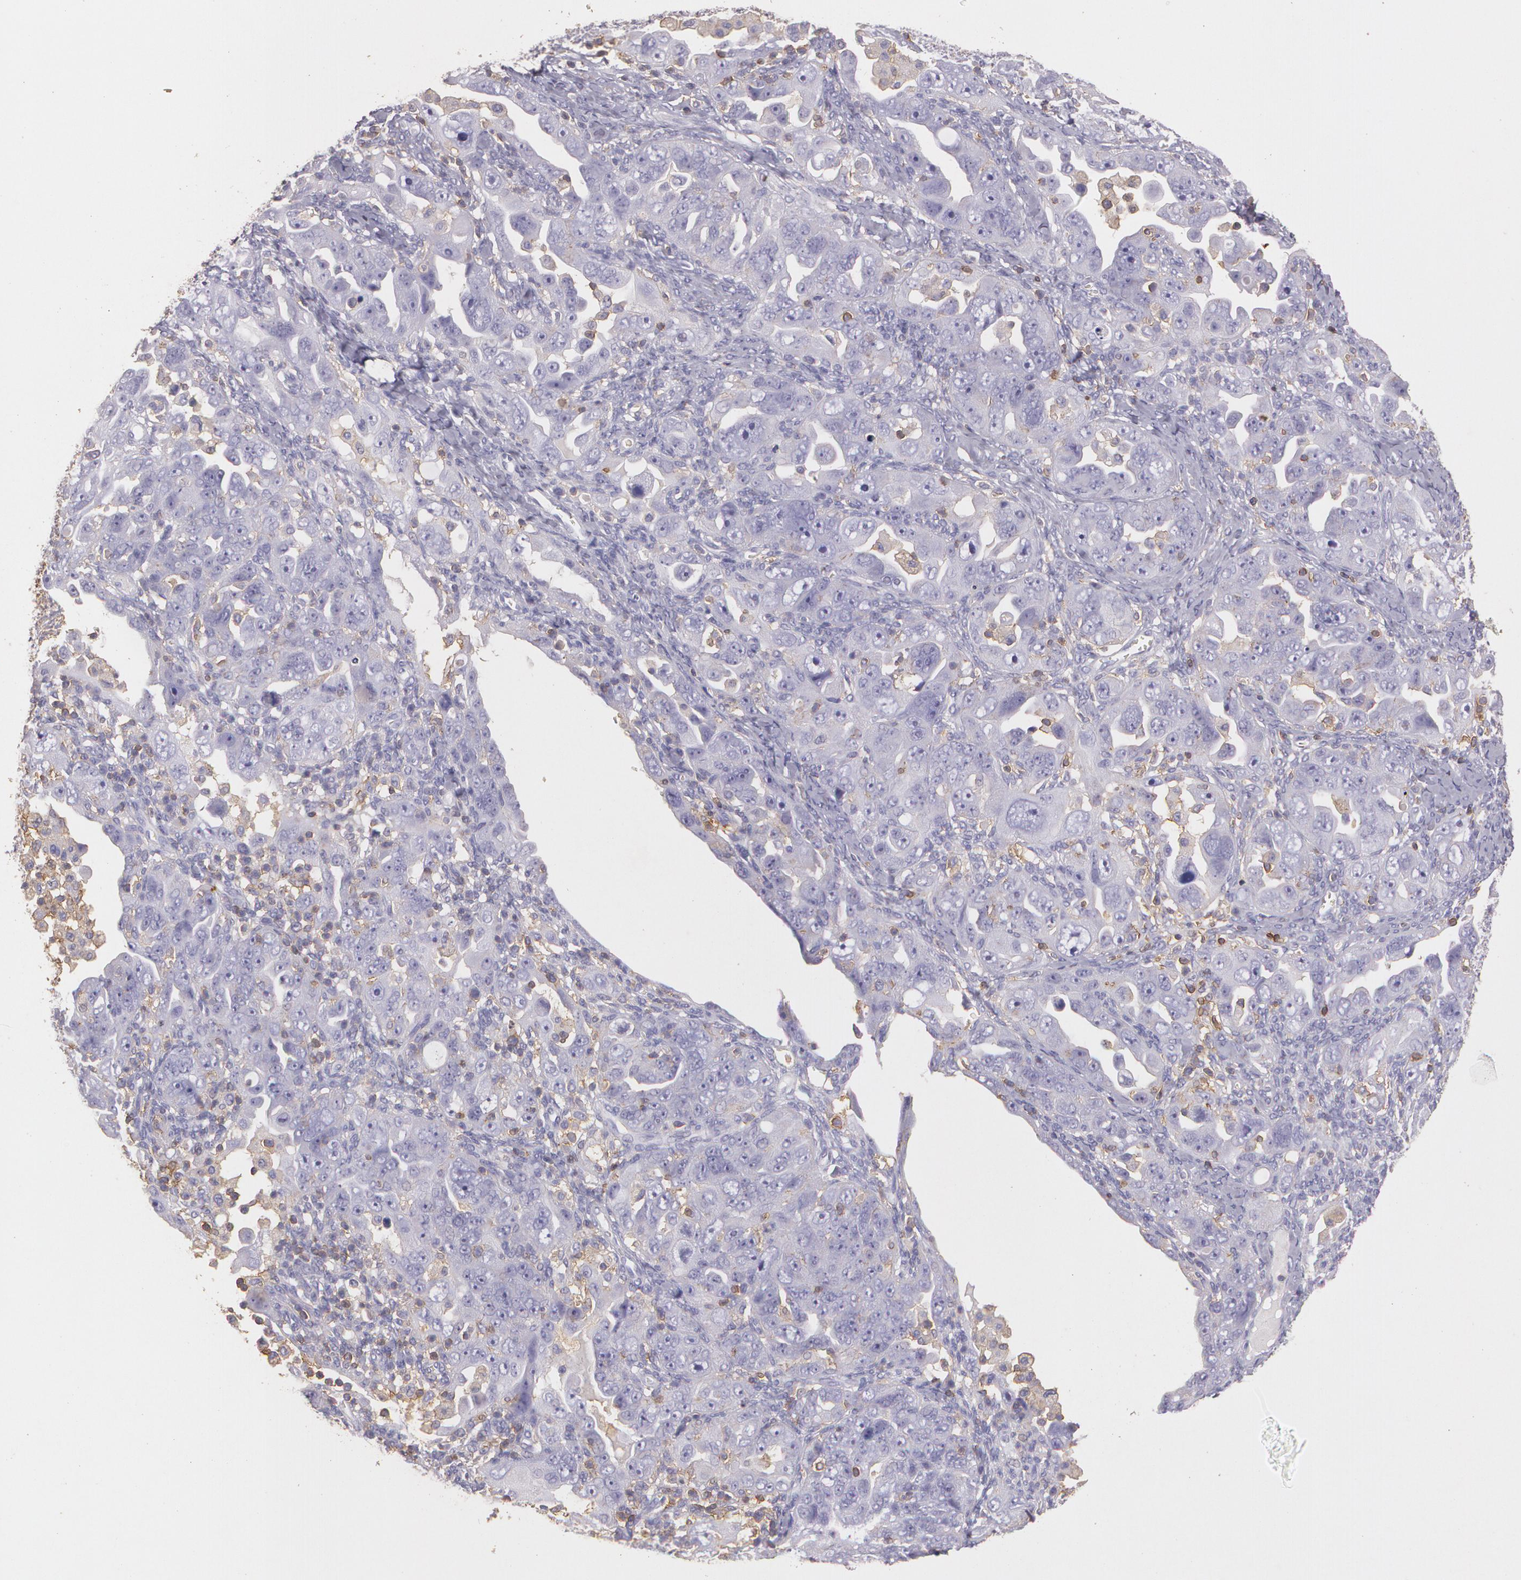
{"staining": {"intensity": "negative", "quantity": "none", "location": "none"}, "tissue": "ovarian cancer", "cell_type": "Tumor cells", "image_type": "cancer", "snomed": [{"axis": "morphology", "description": "Normal tissue, NOS"}, {"axis": "morphology", "description": "Cystadenocarcinoma, serous, NOS"}, {"axis": "topography", "description": "Ovary"}], "caption": "An image of human ovarian cancer (serous cystadenocarcinoma) is negative for staining in tumor cells.", "gene": "TGFBR1", "patient": {"sex": "female", "age": 62}}